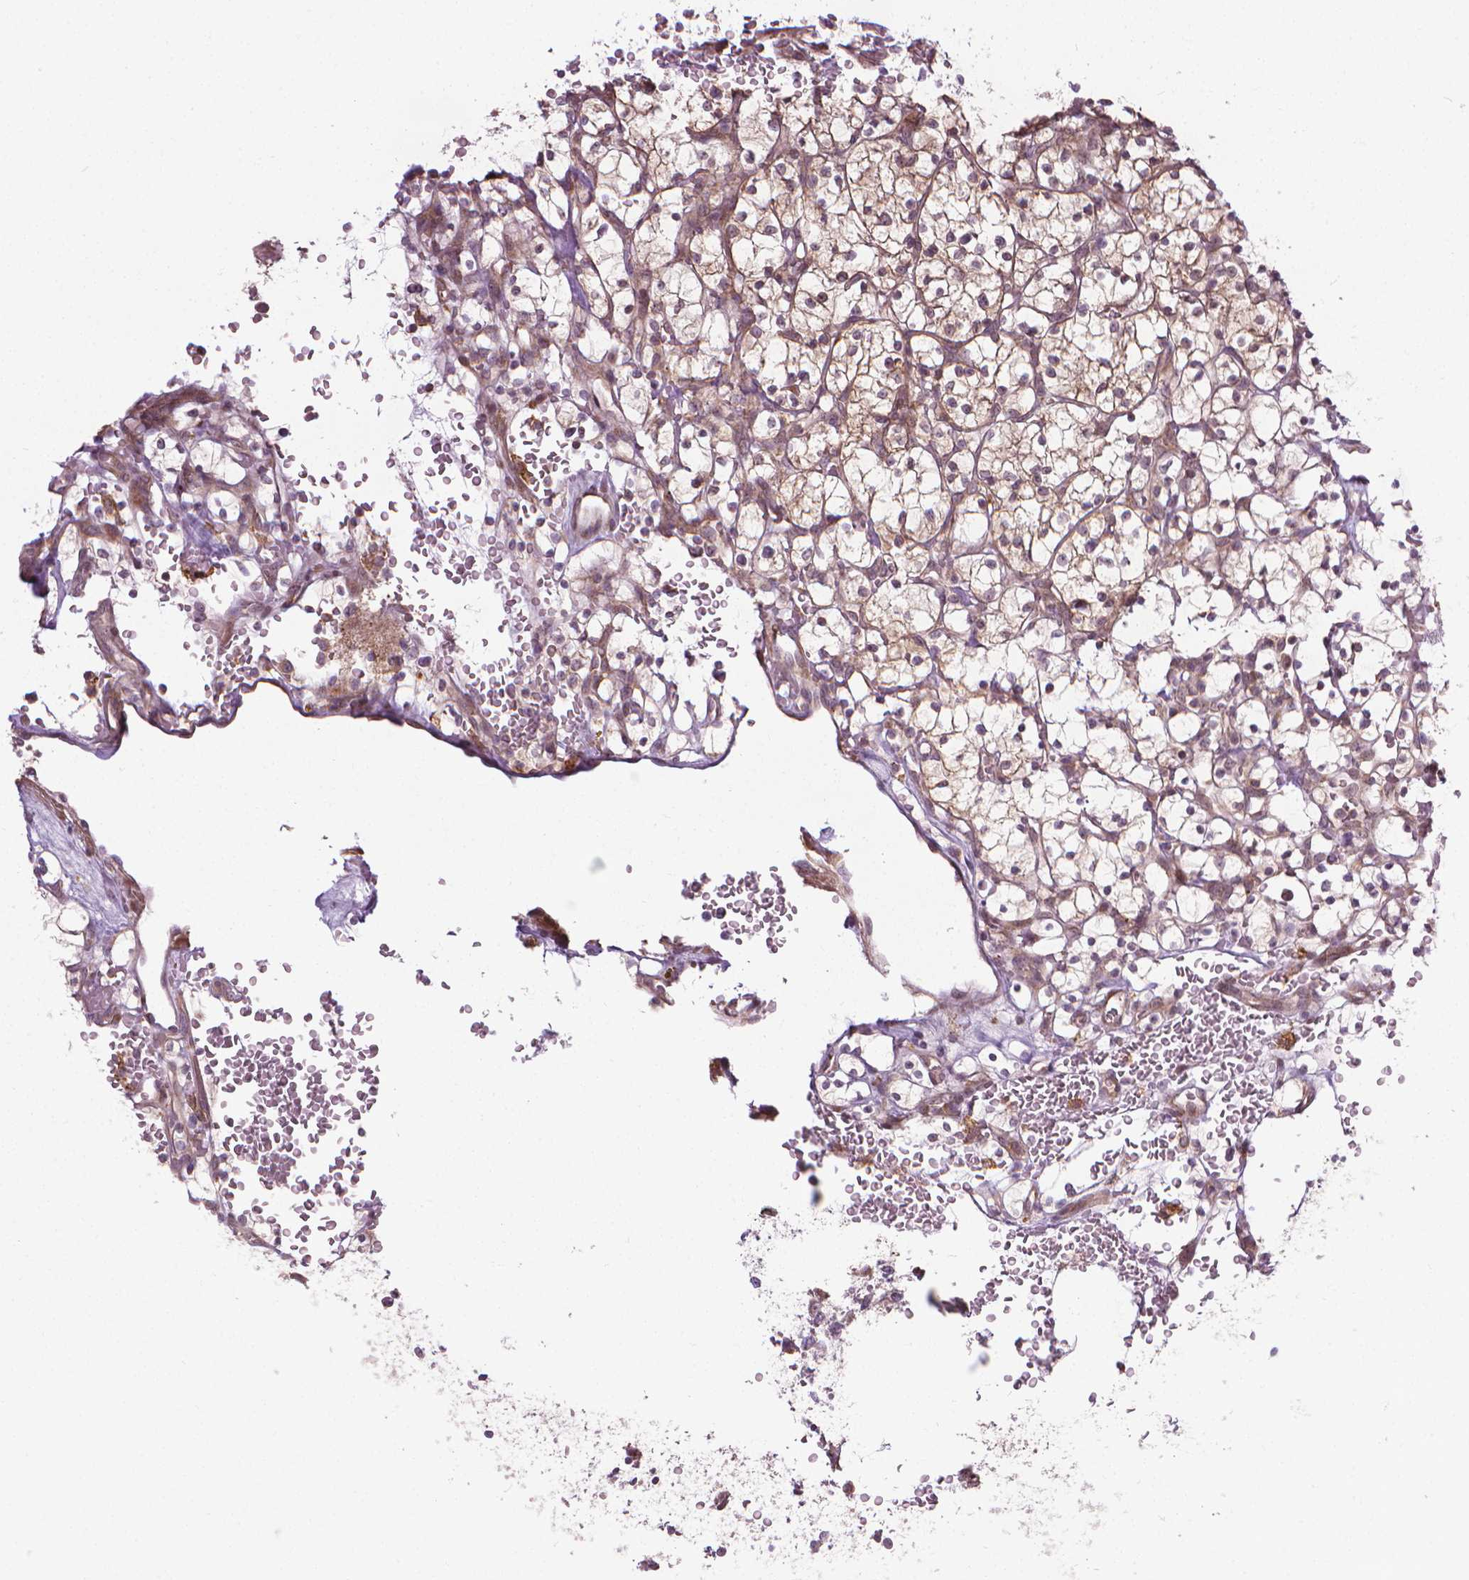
{"staining": {"intensity": "weak", "quantity": ">75%", "location": "cytoplasmic/membranous"}, "tissue": "renal cancer", "cell_type": "Tumor cells", "image_type": "cancer", "snomed": [{"axis": "morphology", "description": "Adenocarcinoma, NOS"}, {"axis": "topography", "description": "Kidney"}], "caption": "Immunohistochemistry (IHC) (DAB) staining of human renal cancer shows weak cytoplasmic/membranous protein positivity in approximately >75% of tumor cells.", "gene": "PRAG1", "patient": {"sex": "female", "age": 64}}